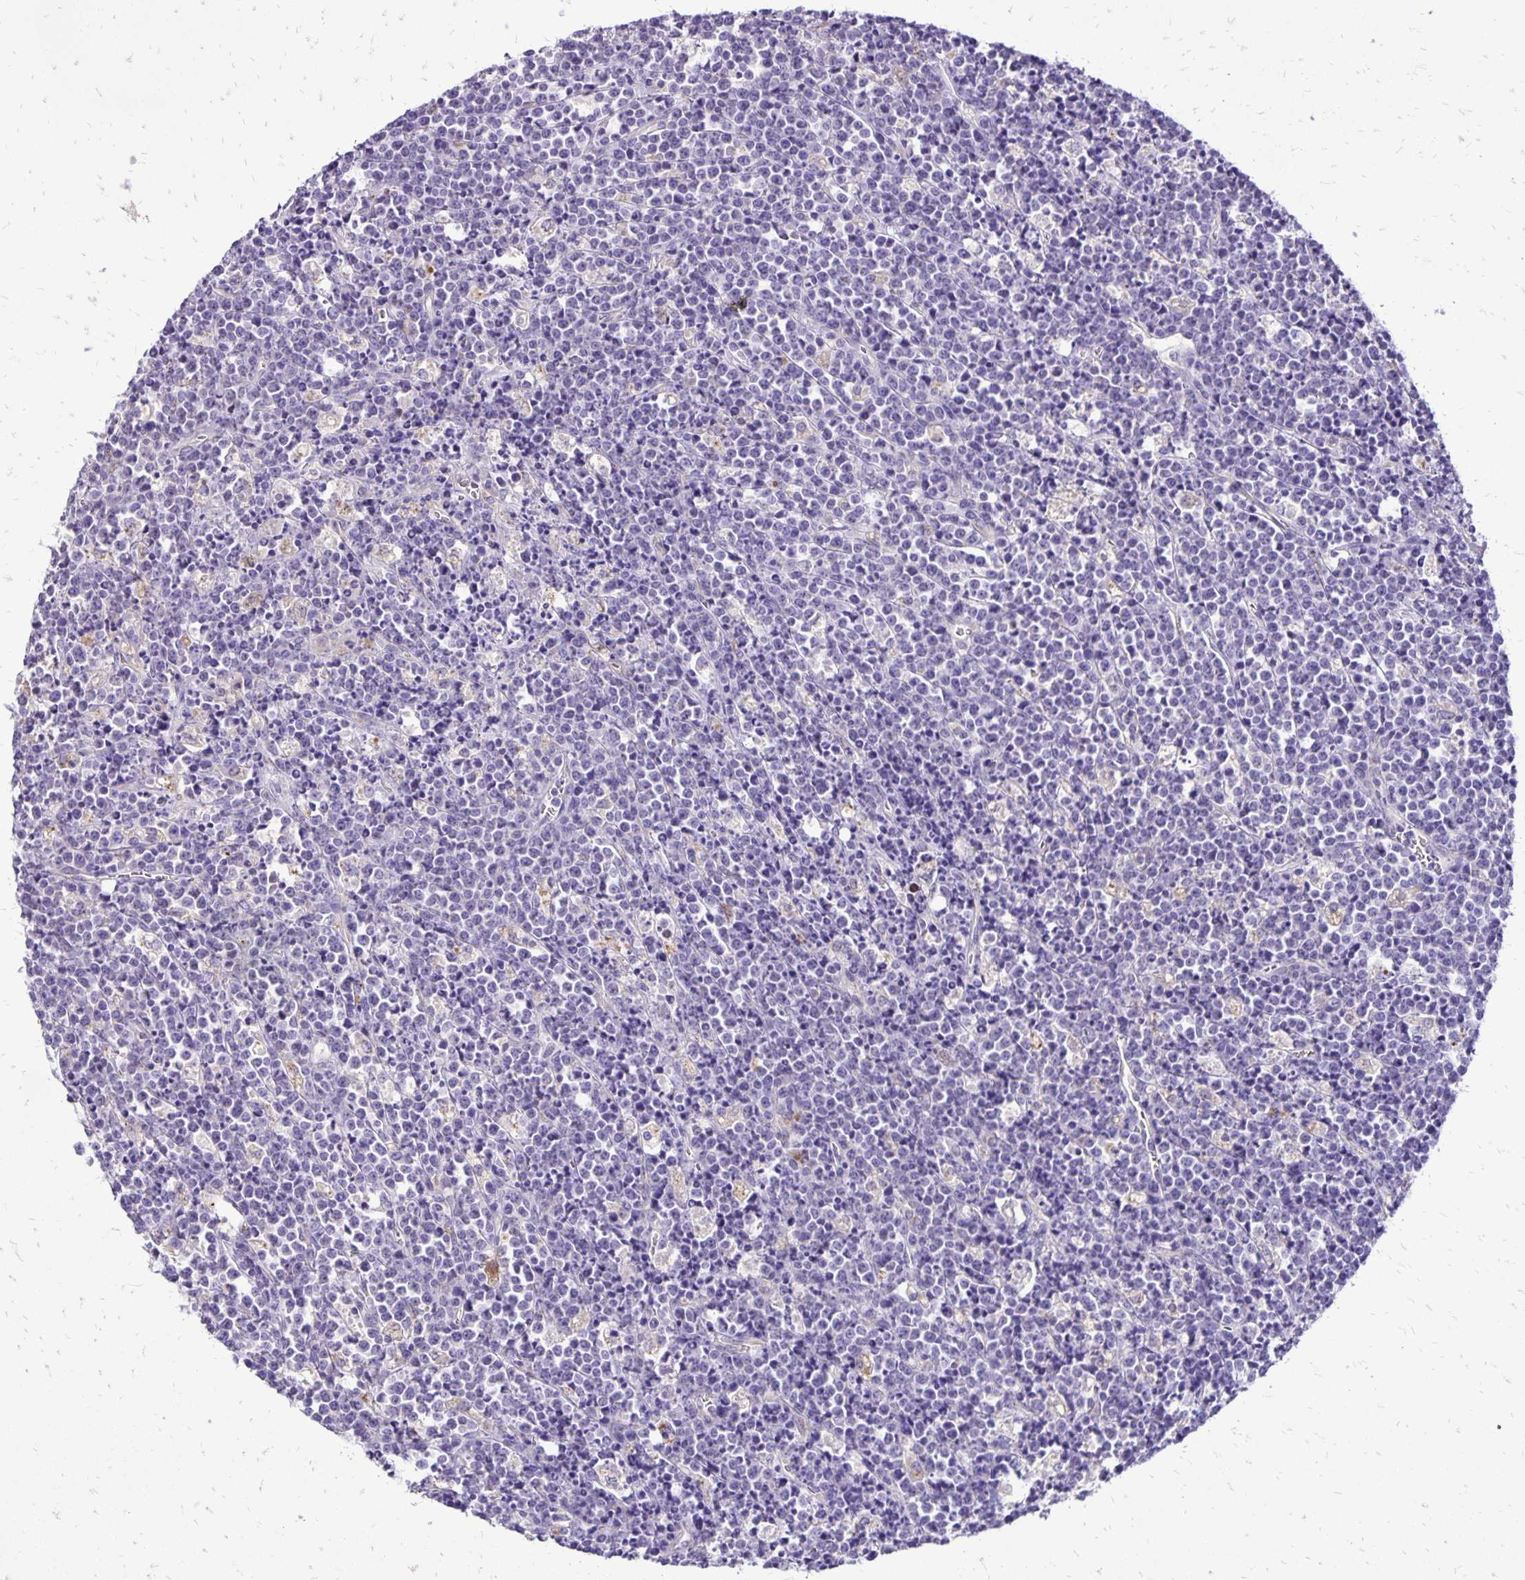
{"staining": {"intensity": "negative", "quantity": "none", "location": "none"}, "tissue": "lymphoma", "cell_type": "Tumor cells", "image_type": "cancer", "snomed": [{"axis": "morphology", "description": "Malignant lymphoma, non-Hodgkin's type, High grade"}, {"axis": "topography", "description": "Ovary"}], "caption": "IHC image of human high-grade malignant lymphoma, non-Hodgkin's type stained for a protein (brown), which displays no staining in tumor cells. (Brightfield microscopy of DAB (3,3'-diaminobenzidine) immunohistochemistry at high magnification).", "gene": "EIF5A", "patient": {"sex": "female", "age": 56}}